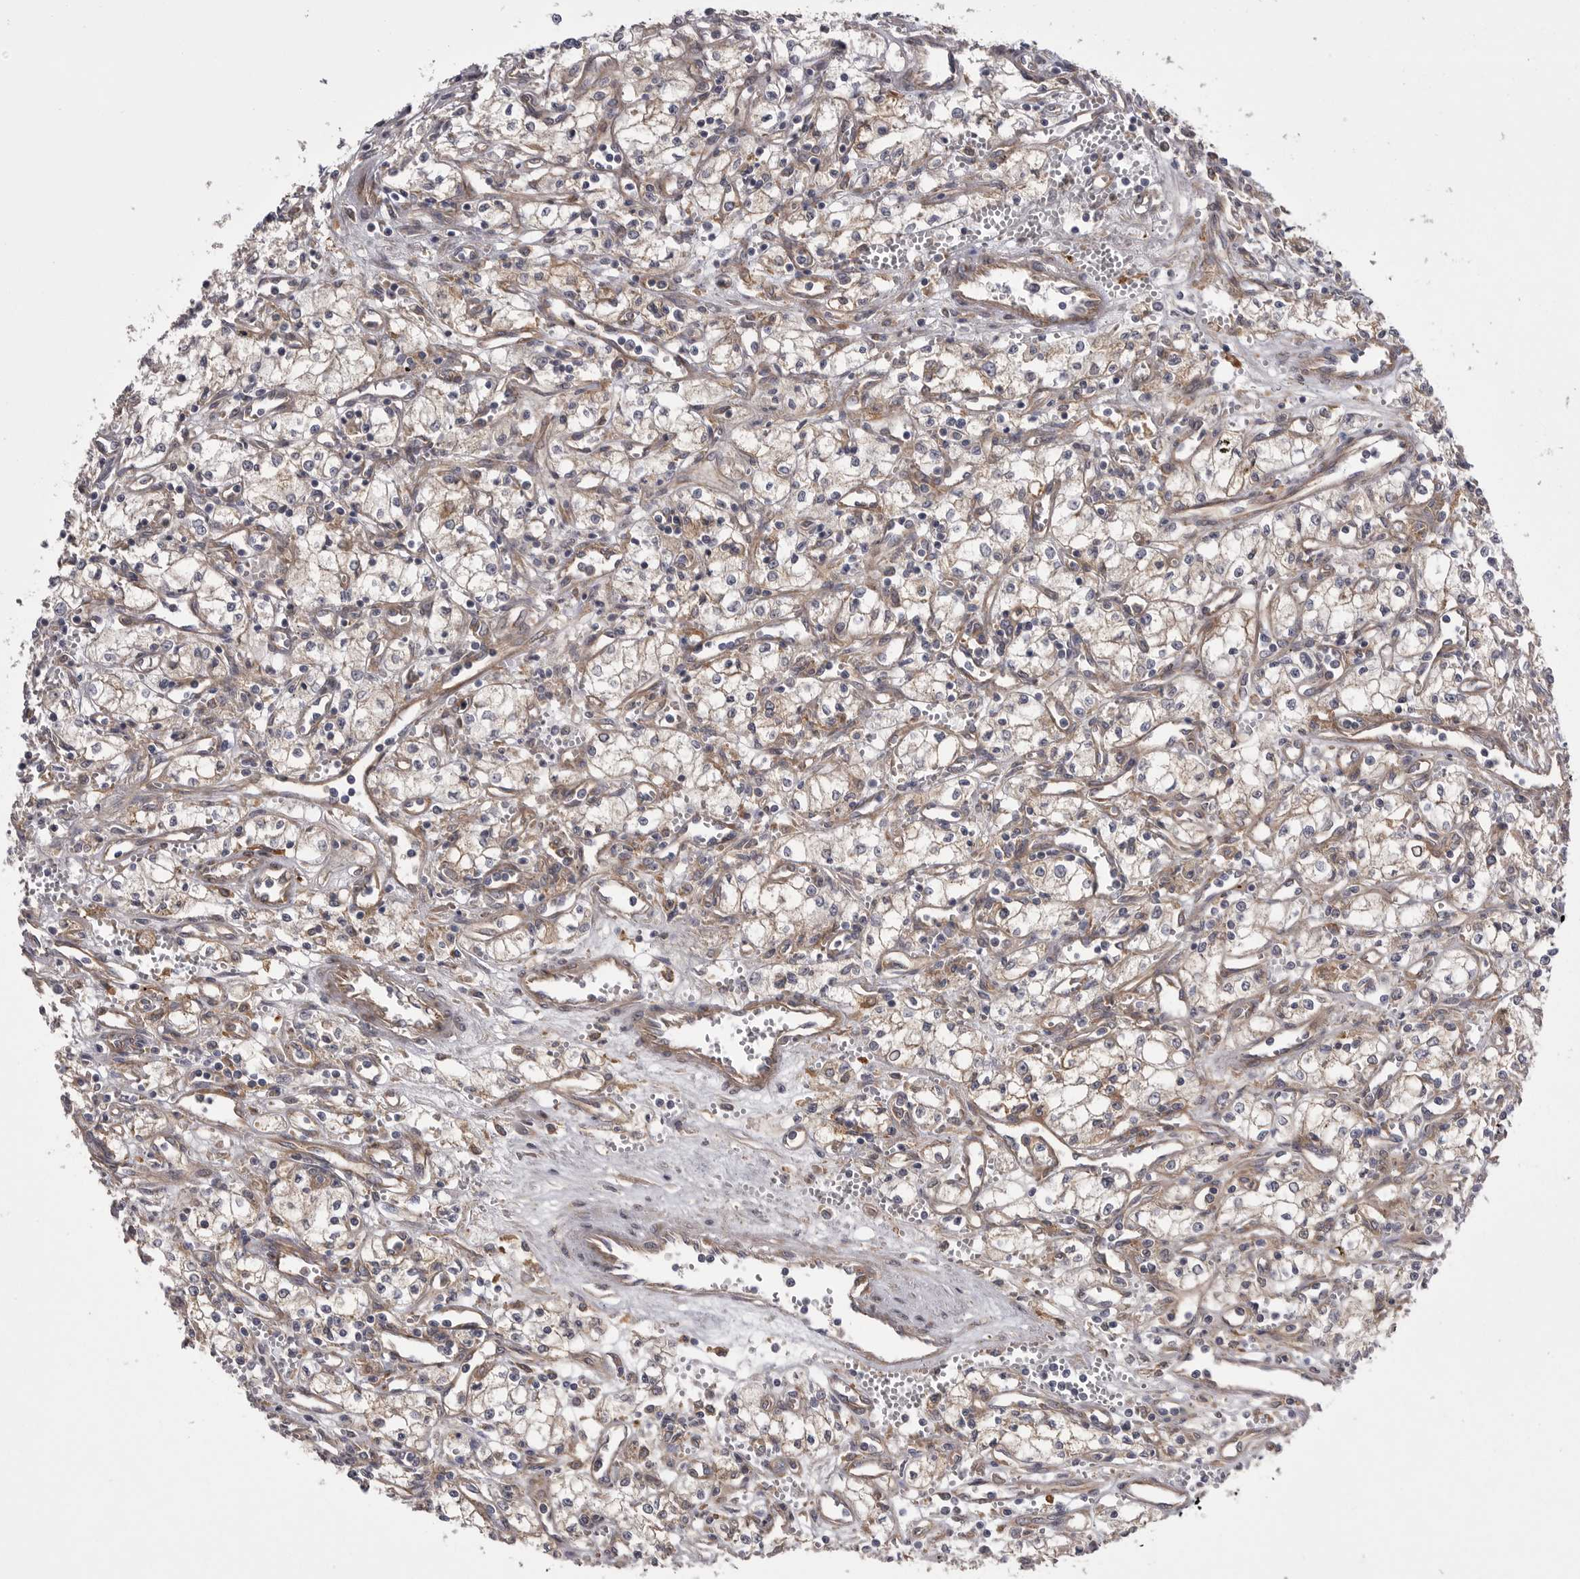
{"staining": {"intensity": "weak", "quantity": "<25%", "location": "cytoplasmic/membranous"}, "tissue": "renal cancer", "cell_type": "Tumor cells", "image_type": "cancer", "snomed": [{"axis": "morphology", "description": "Adenocarcinoma, NOS"}, {"axis": "topography", "description": "Kidney"}], "caption": "This is an immunohistochemistry photomicrograph of renal cancer (adenocarcinoma). There is no expression in tumor cells.", "gene": "OSBPL9", "patient": {"sex": "male", "age": 59}}